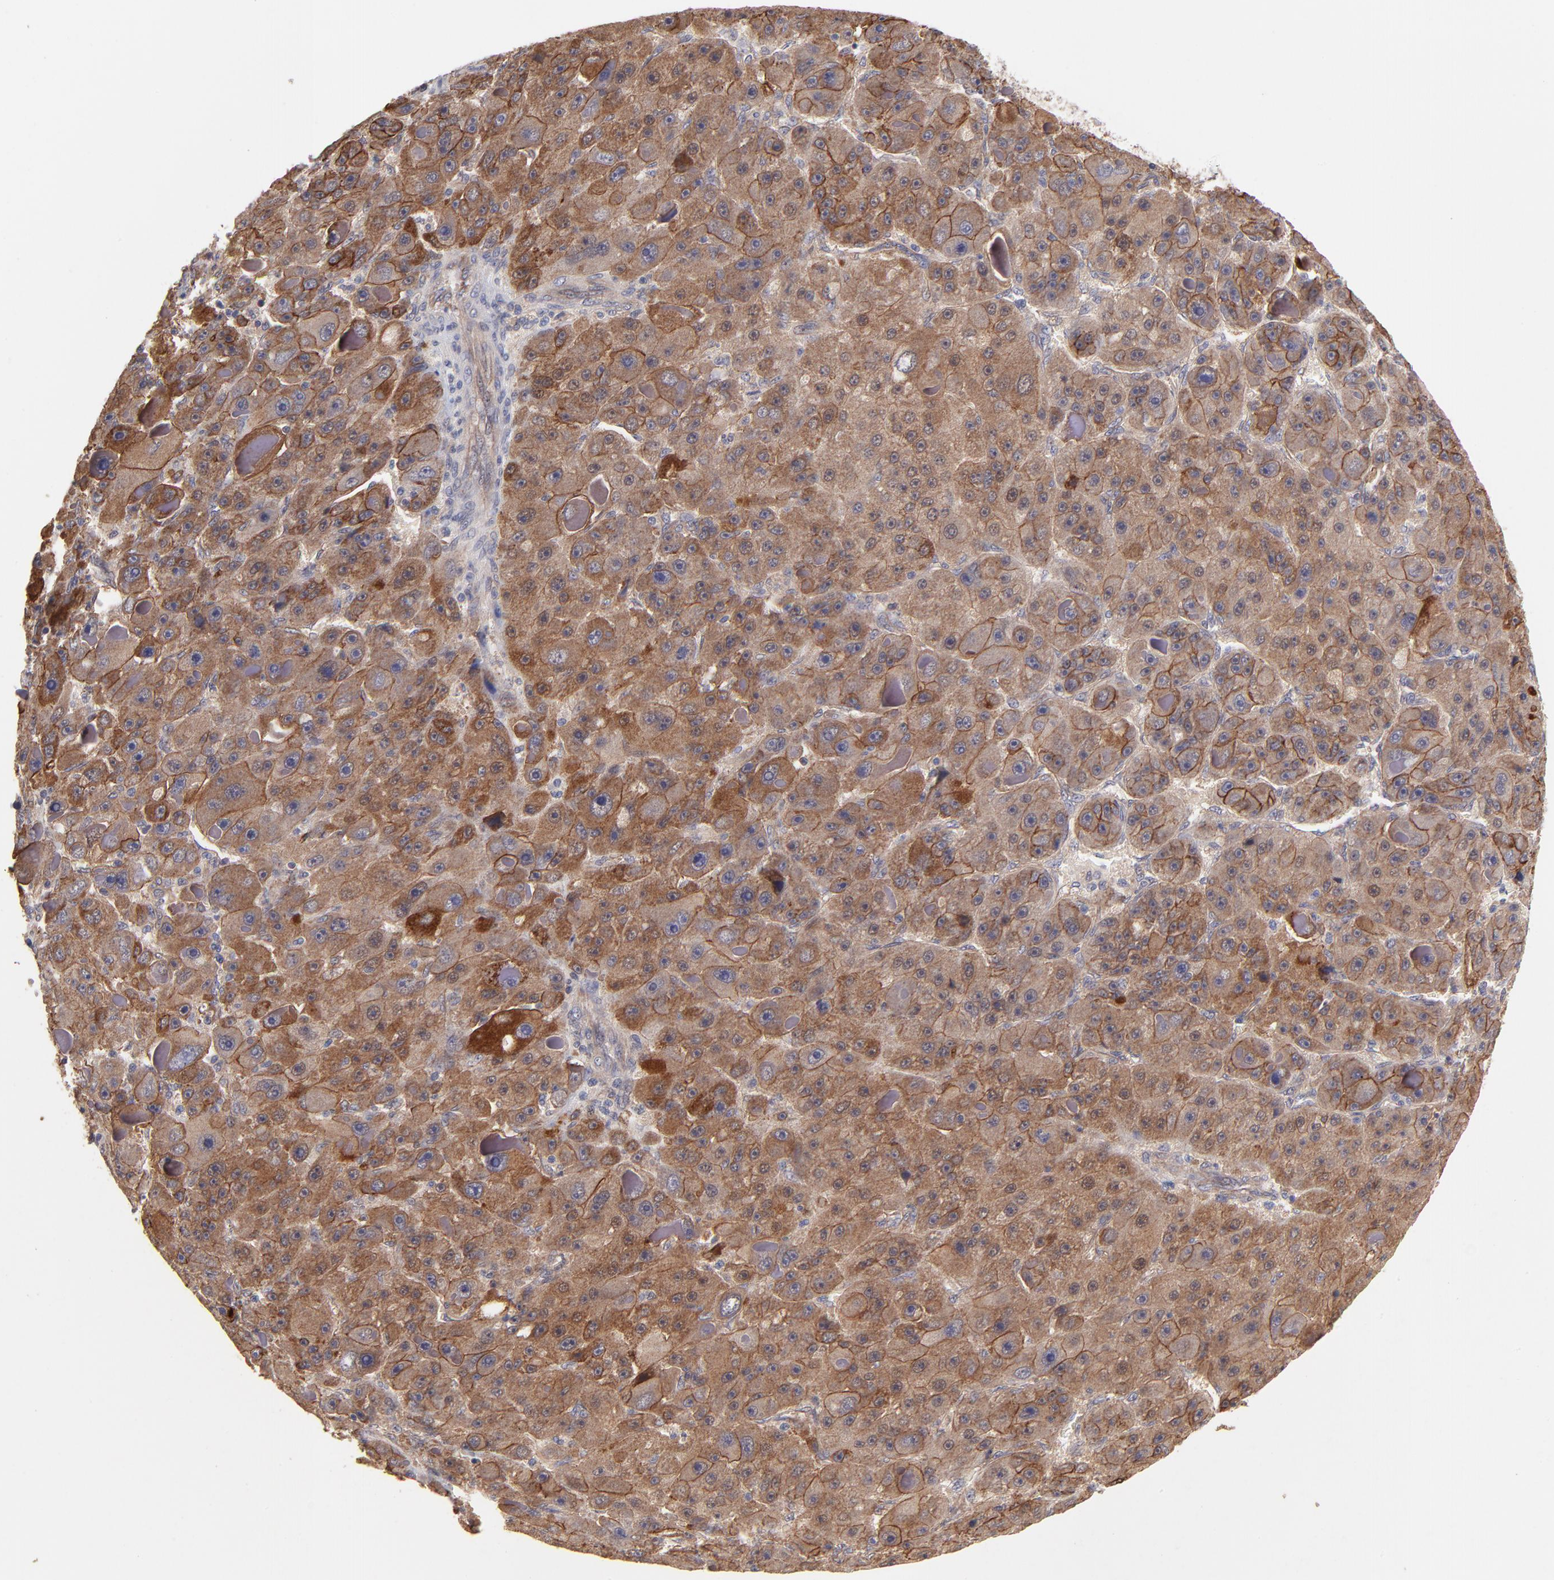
{"staining": {"intensity": "strong", "quantity": ">75%", "location": "cytoplasmic/membranous"}, "tissue": "liver cancer", "cell_type": "Tumor cells", "image_type": "cancer", "snomed": [{"axis": "morphology", "description": "Carcinoma, Hepatocellular, NOS"}, {"axis": "topography", "description": "Liver"}], "caption": "Immunohistochemical staining of human hepatocellular carcinoma (liver) reveals high levels of strong cytoplasmic/membranous protein staining in about >75% of tumor cells.", "gene": "STAP2", "patient": {"sex": "male", "age": 76}}